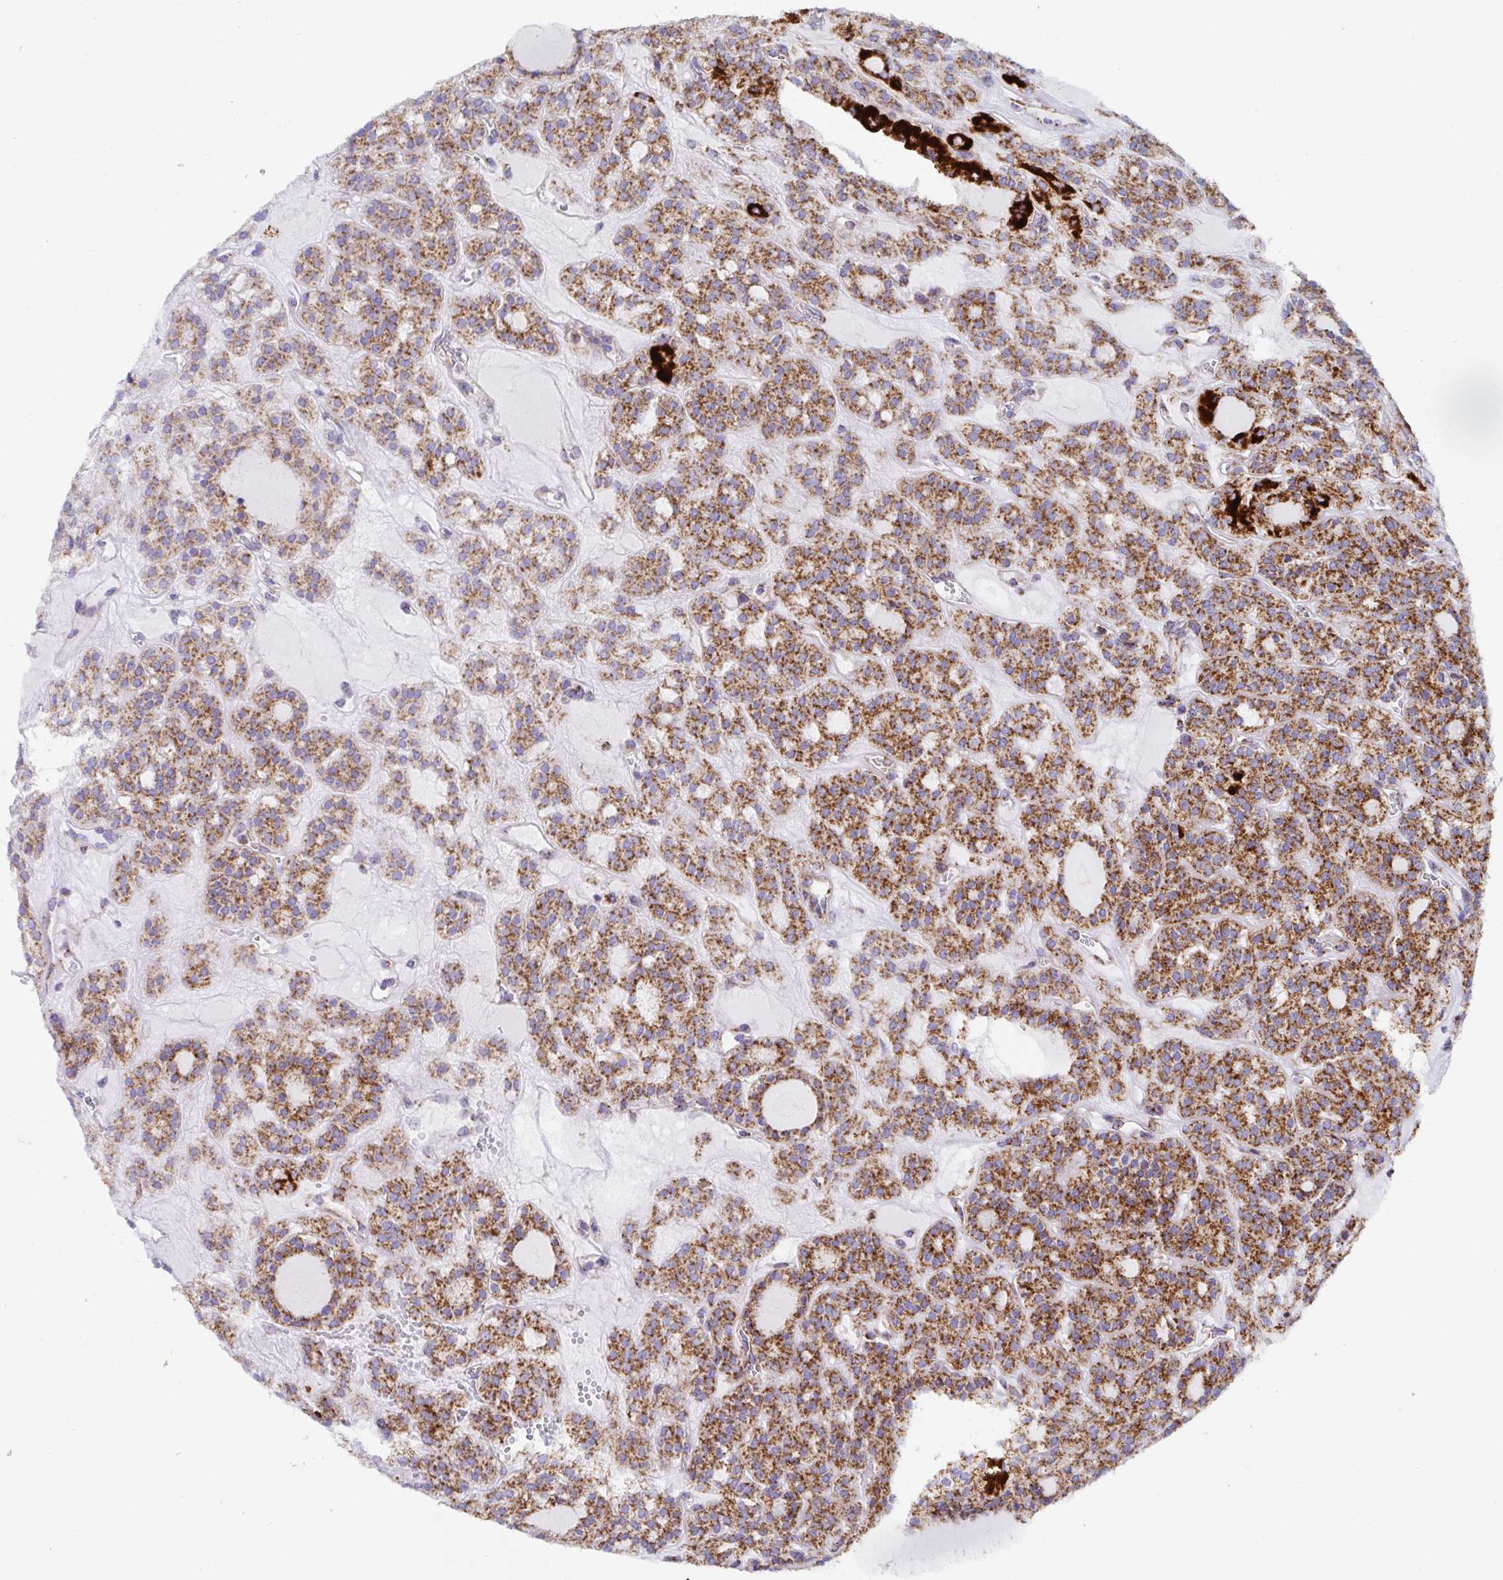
{"staining": {"intensity": "moderate", "quantity": ">75%", "location": "cytoplasmic/membranous"}, "tissue": "thyroid cancer", "cell_type": "Tumor cells", "image_type": "cancer", "snomed": [{"axis": "morphology", "description": "Follicular adenoma carcinoma, NOS"}, {"axis": "topography", "description": "Thyroid gland"}], "caption": "An immunohistochemistry (IHC) histopathology image of tumor tissue is shown. Protein staining in brown highlights moderate cytoplasmic/membranous positivity in thyroid cancer within tumor cells.", "gene": "ATP5MJ", "patient": {"sex": "female", "age": 63}}